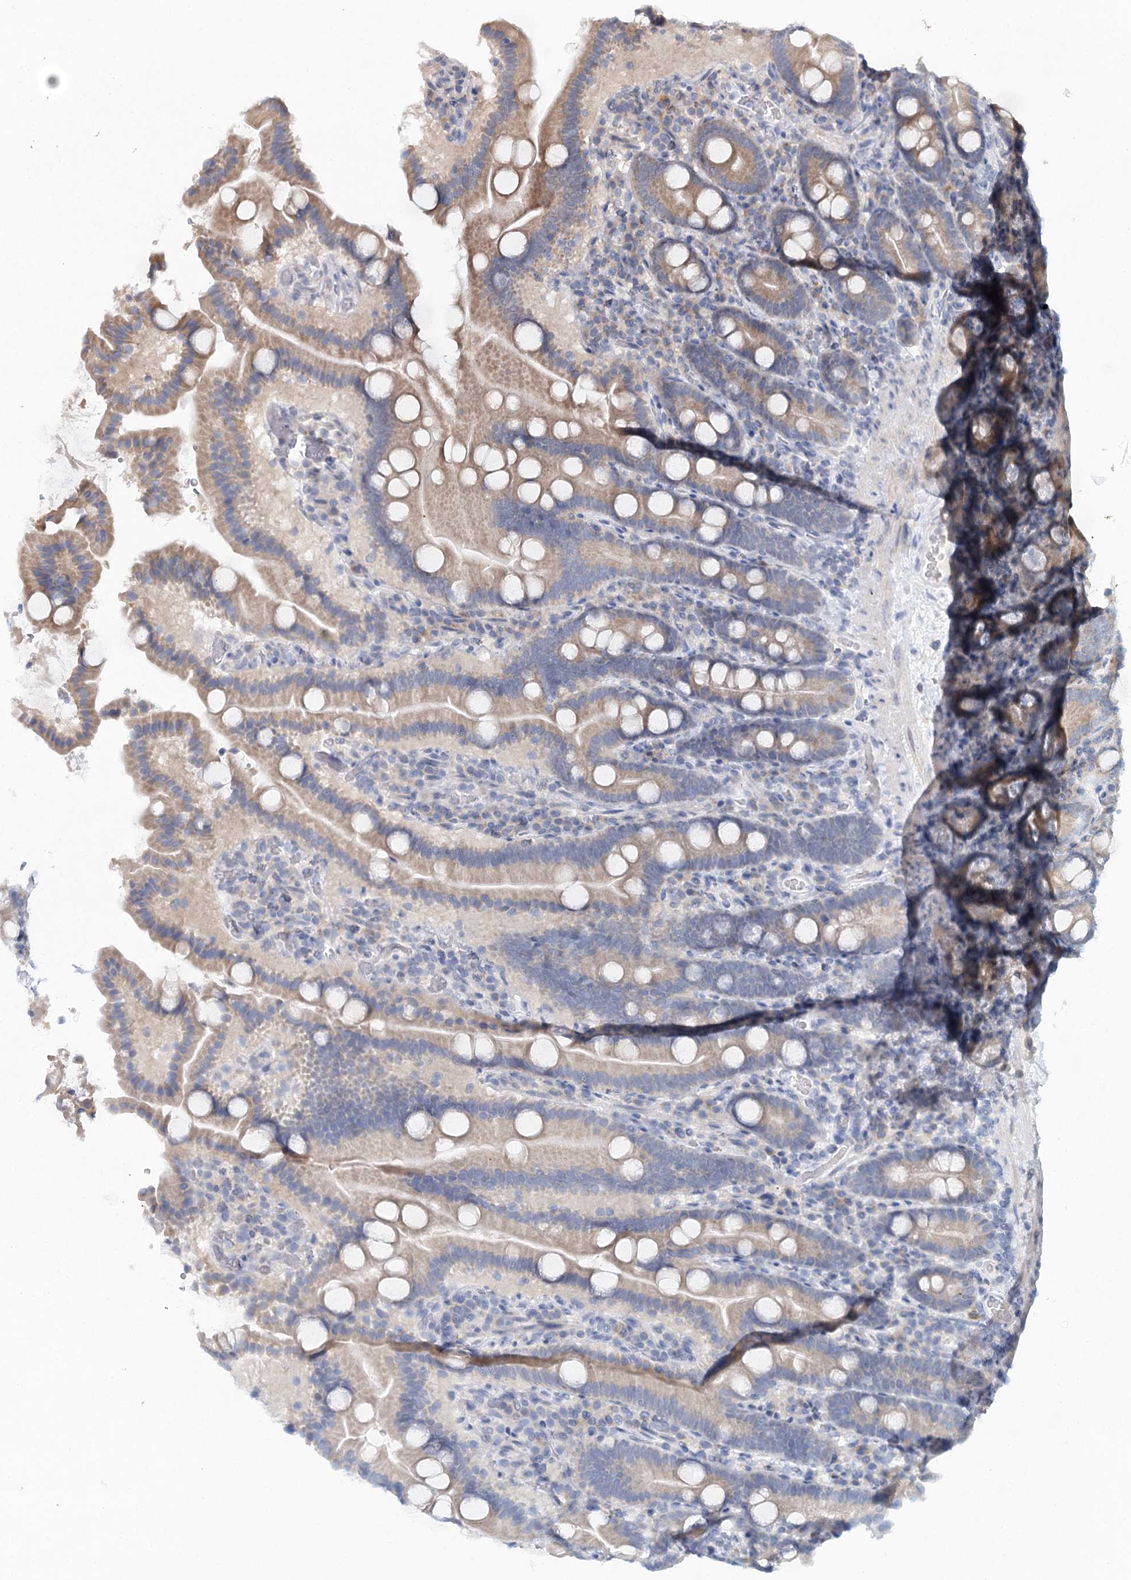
{"staining": {"intensity": "moderate", "quantity": ">75%", "location": "cytoplasmic/membranous"}, "tissue": "duodenum", "cell_type": "Glandular cells", "image_type": "normal", "snomed": [{"axis": "morphology", "description": "Normal tissue, NOS"}, {"axis": "topography", "description": "Duodenum"}], "caption": "Brown immunohistochemical staining in benign human duodenum shows moderate cytoplasmic/membranous positivity in about >75% of glandular cells.", "gene": "BLTP1", "patient": {"sex": "male", "age": 55}}